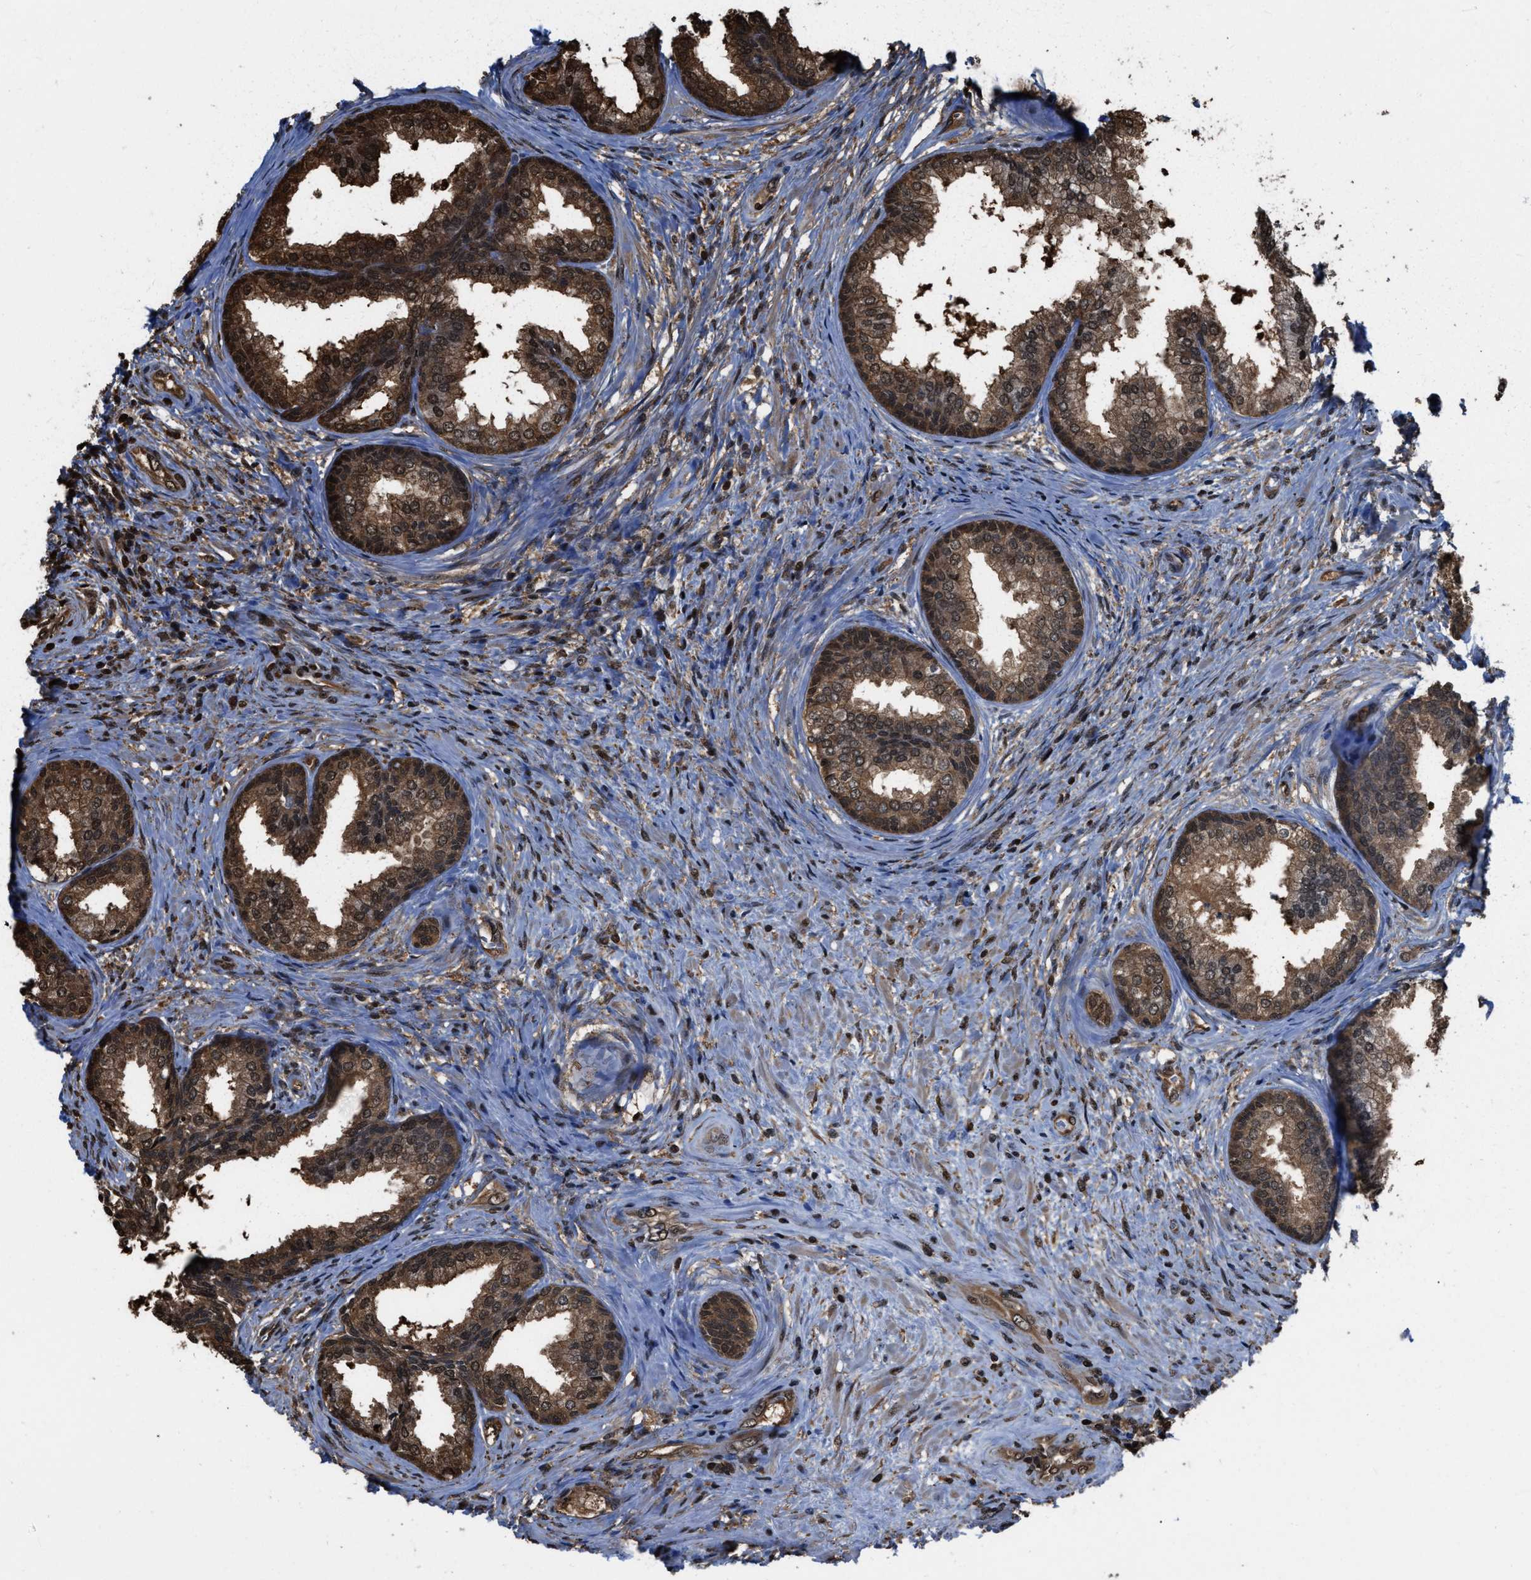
{"staining": {"intensity": "moderate", "quantity": ">75%", "location": "cytoplasmic/membranous,nuclear"}, "tissue": "prostate", "cell_type": "Glandular cells", "image_type": "normal", "snomed": [{"axis": "morphology", "description": "Normal tissue, NOS"}, {"axis": "topography", "description": "Prostate"}], "caption": "Glandular cells exhibit moderate cytoplasmic/membranous,nuclear staining in approximately >75% of cells in unremarkable prostate.", "gene": "FNTA", "patient": {"sex": "male", "age": 76}}